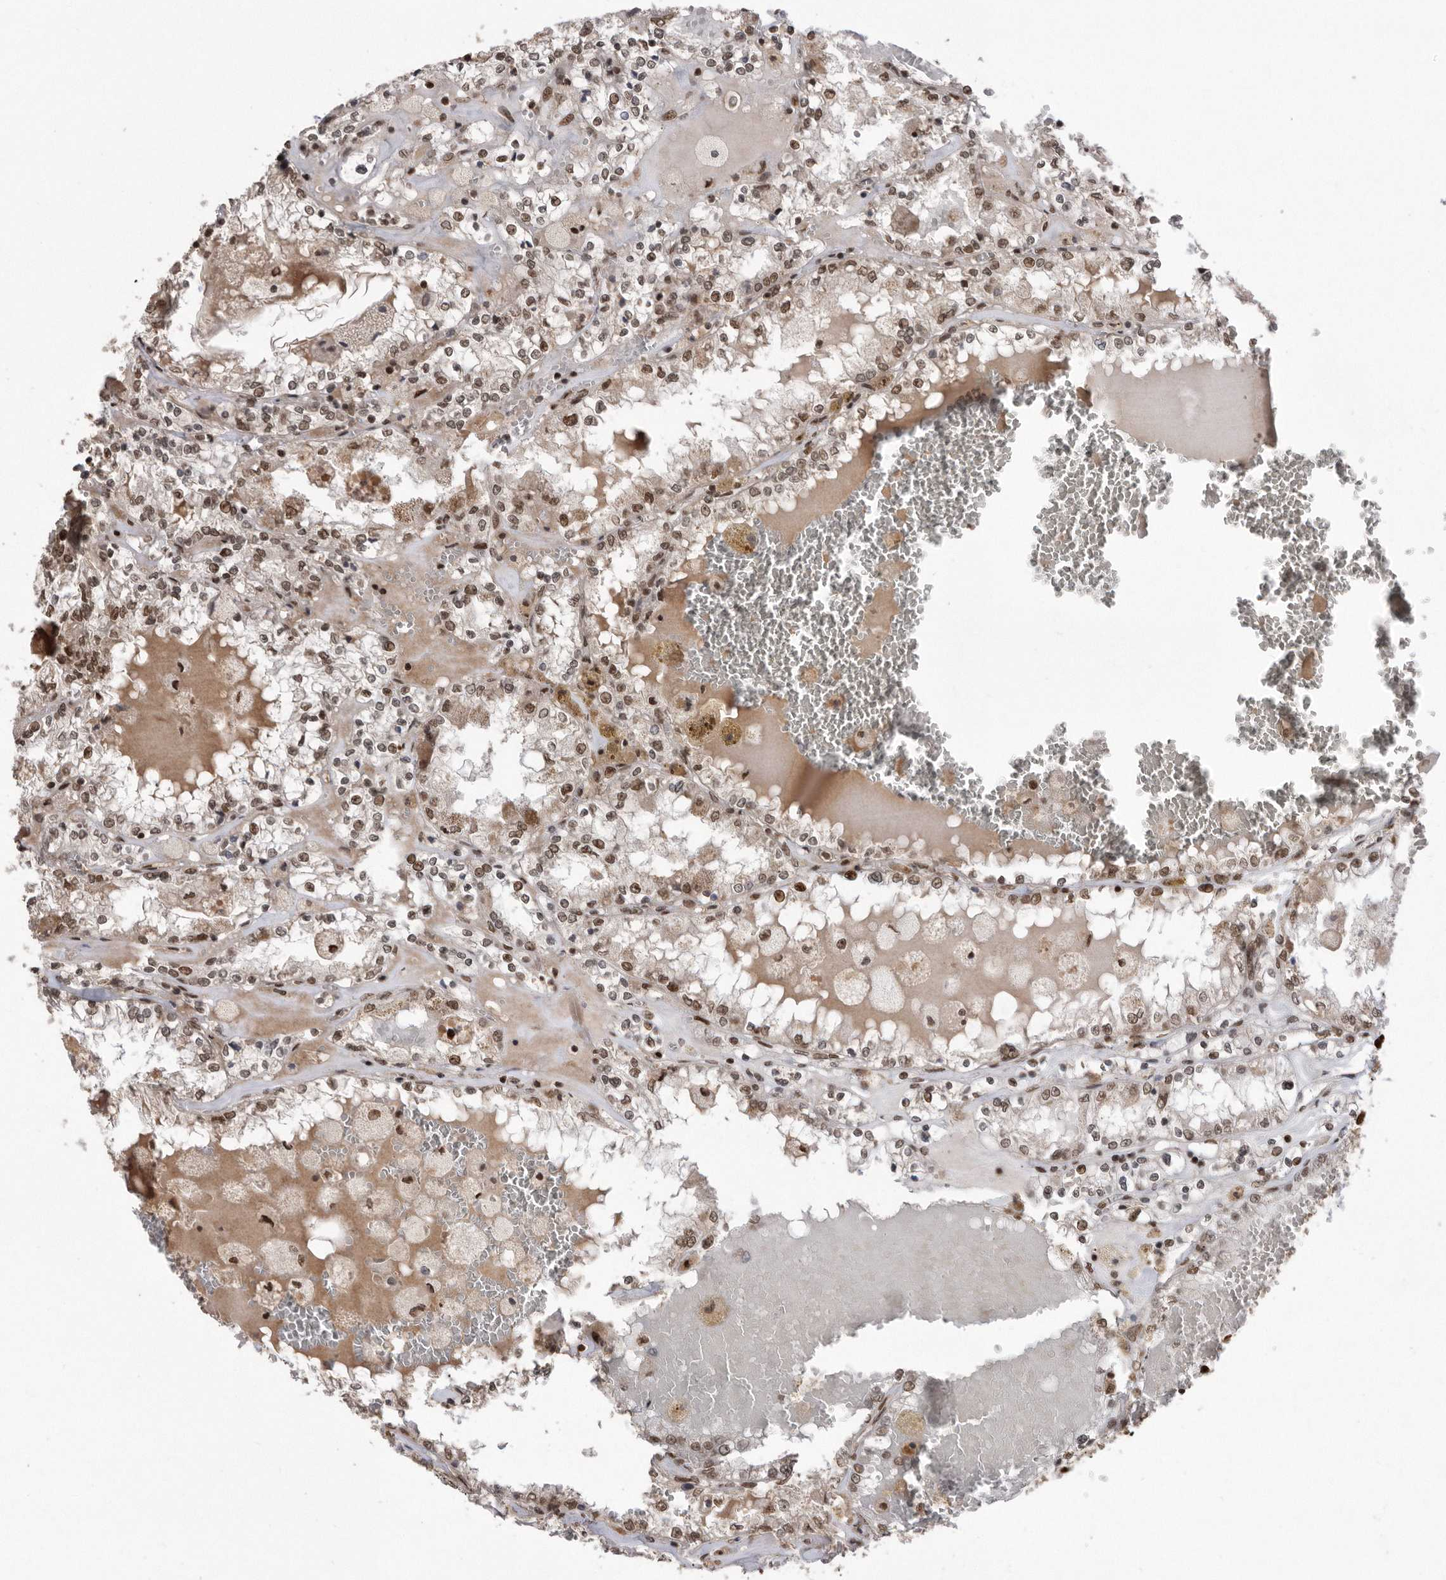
{"staining": {"intensity": "moderate", "quantity": ">75%", "location": "nuclear"}, "tissue": "renal cancer", "cell_type": "Tumor cells", "image_type": "cancer", "snomed": [{"axis": "morphology", "description": "Adenocarcinoma, NOS"}, {"axis": "topography", "description": "Kidney"}], "caption": "DAB immunohistochemical staining of renal adenocarcinoma exhibits moderate nuclear protein expression in about >75% of tumor cells. The protein of interest is shown in brown color, while the nuclei are stained blue.", "gene": "TDRD3", "patient": {"sex": "female", "age": 56}}